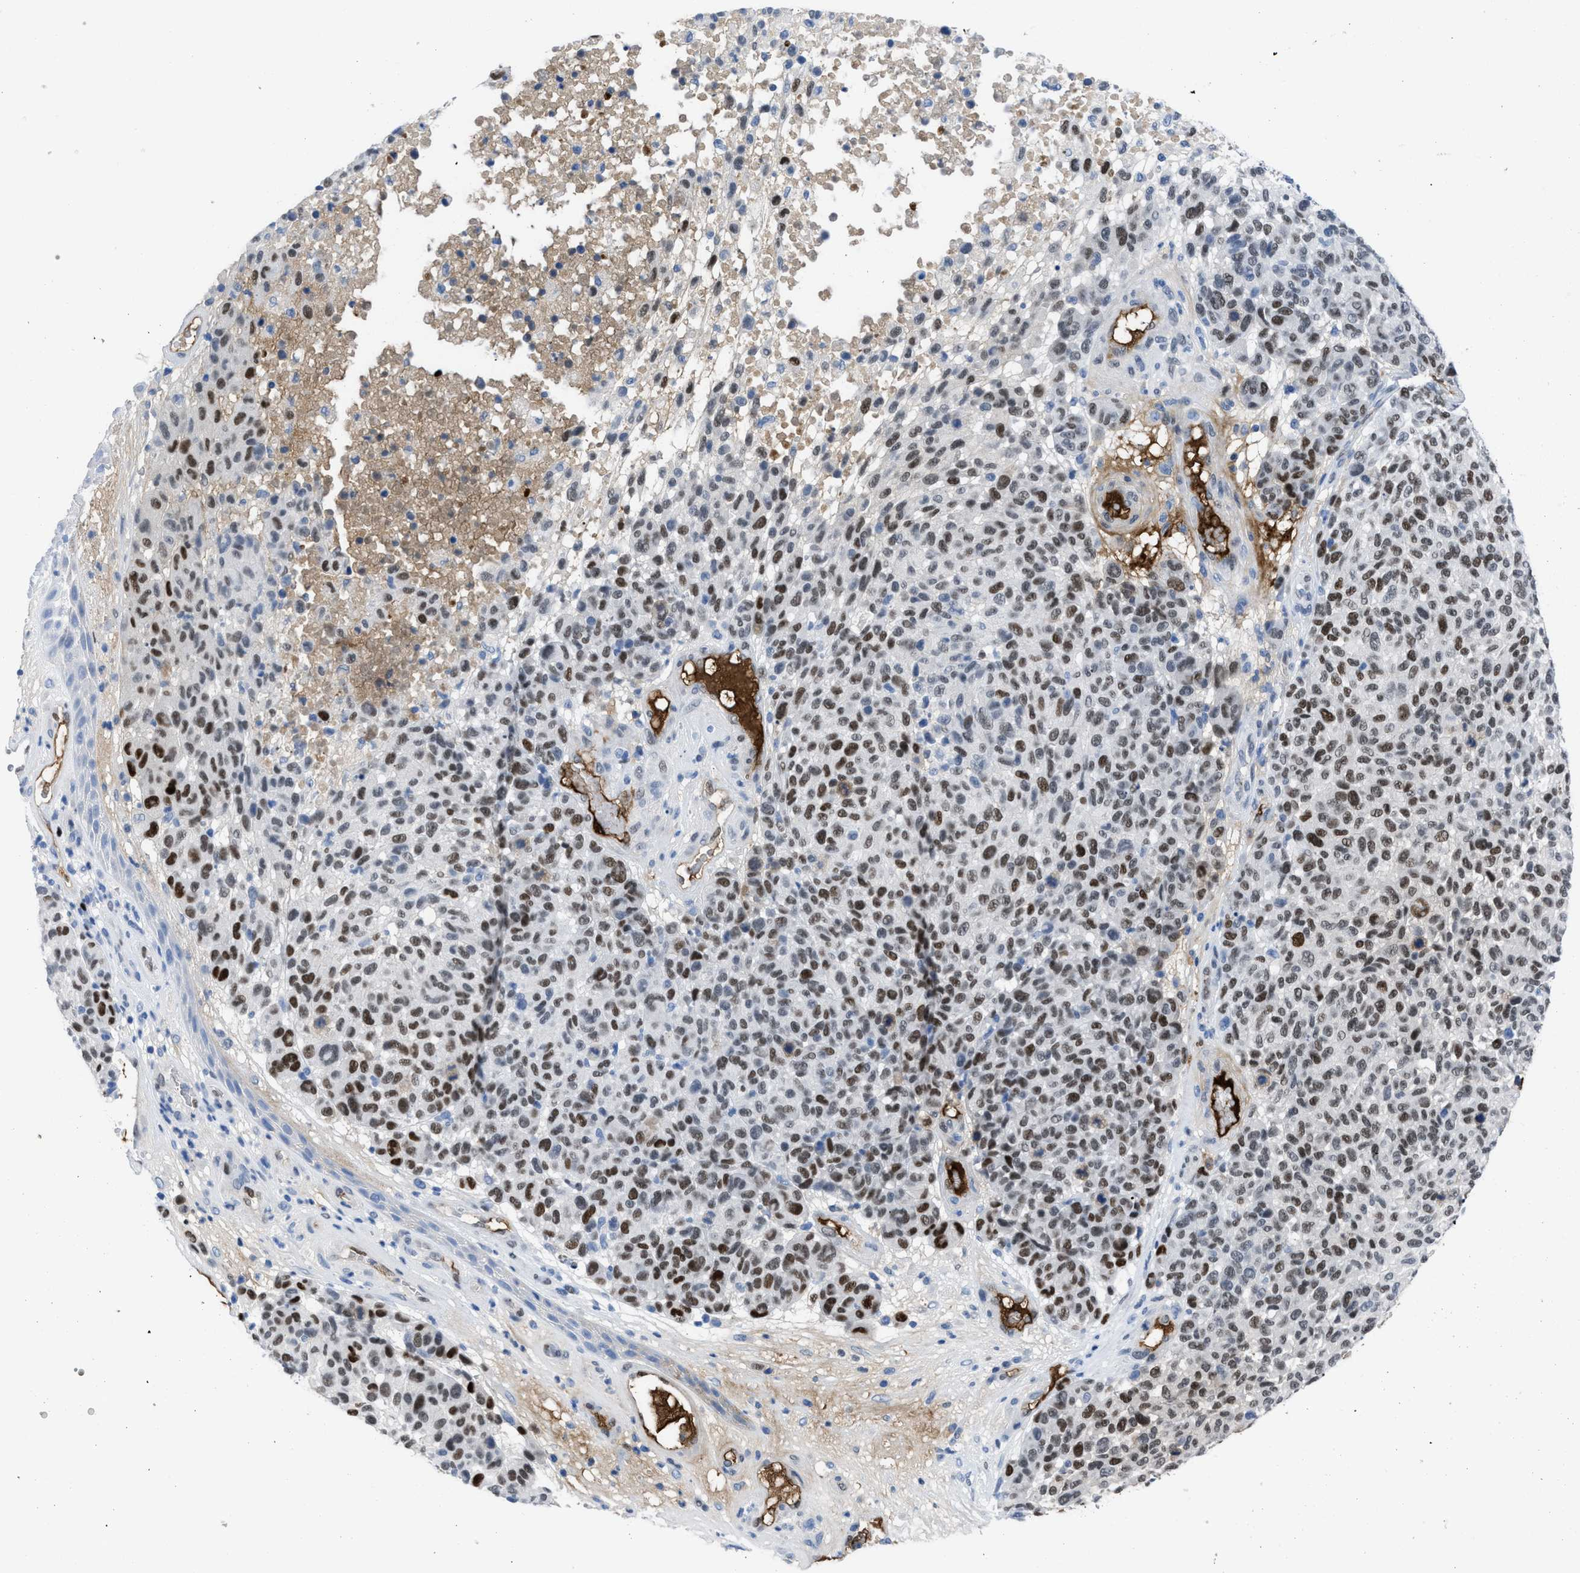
{"staining": {"intensity": "moderate", "quantity": ">75%", "location": "nuclear"}, "tissue": "melanoma", "cell_type": "Tumor cells", "image_type": "cancer", "snomed": [{"axis": "morphology", "description": "Malignant melanoma, NOS"}, {"axis": "topography", "description": "Skin"}], "caption": "Moderate nuclear positivity is identified in about >75% of tumor cells in melanoma.", "gene": "LEF1", "patient": {"sex": "male", "age": 59}}